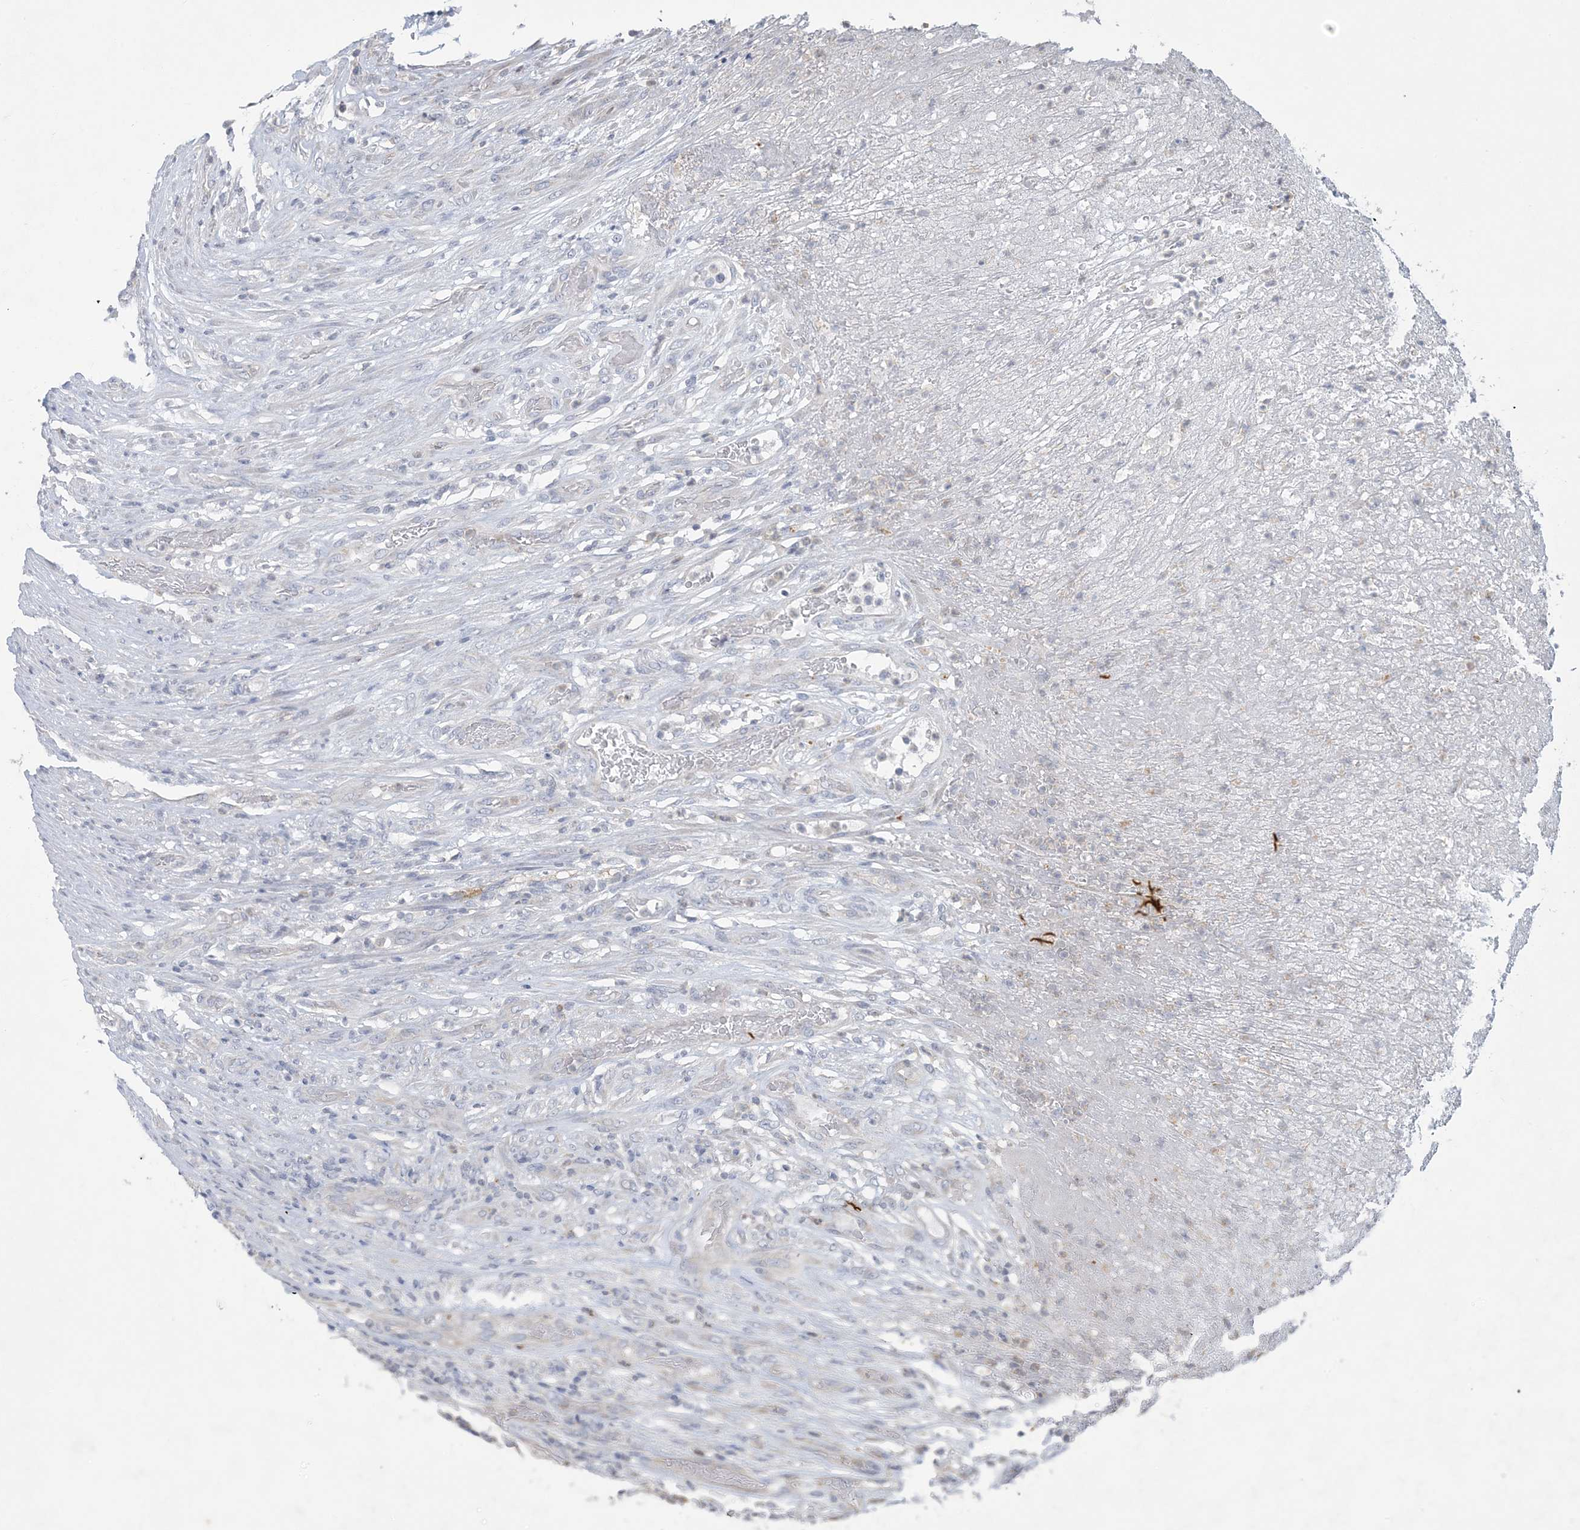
{"staining": {"intensity": "weak", "quantity": "<25%", "location": "cytoplasmic/membranous"}, "tissue": "lymphoma", "cell_type": "Tumor cells", "image_type": "cancer", "snomed": [{"axis": "morphology", "description": "Malignant lymphoma, non-Hodgkin's type, High grade"}, {"axis": "topography", "description": "Soft tissue"}], "caption": "A photomicrograph of malignant lymphoma, non-Hodgkin's type (high-grade) stained for a protein demonstrates no brown staining in tumor cells.", "gene": "KIF3A", "patient": {"sex": "male", "age": 18}}